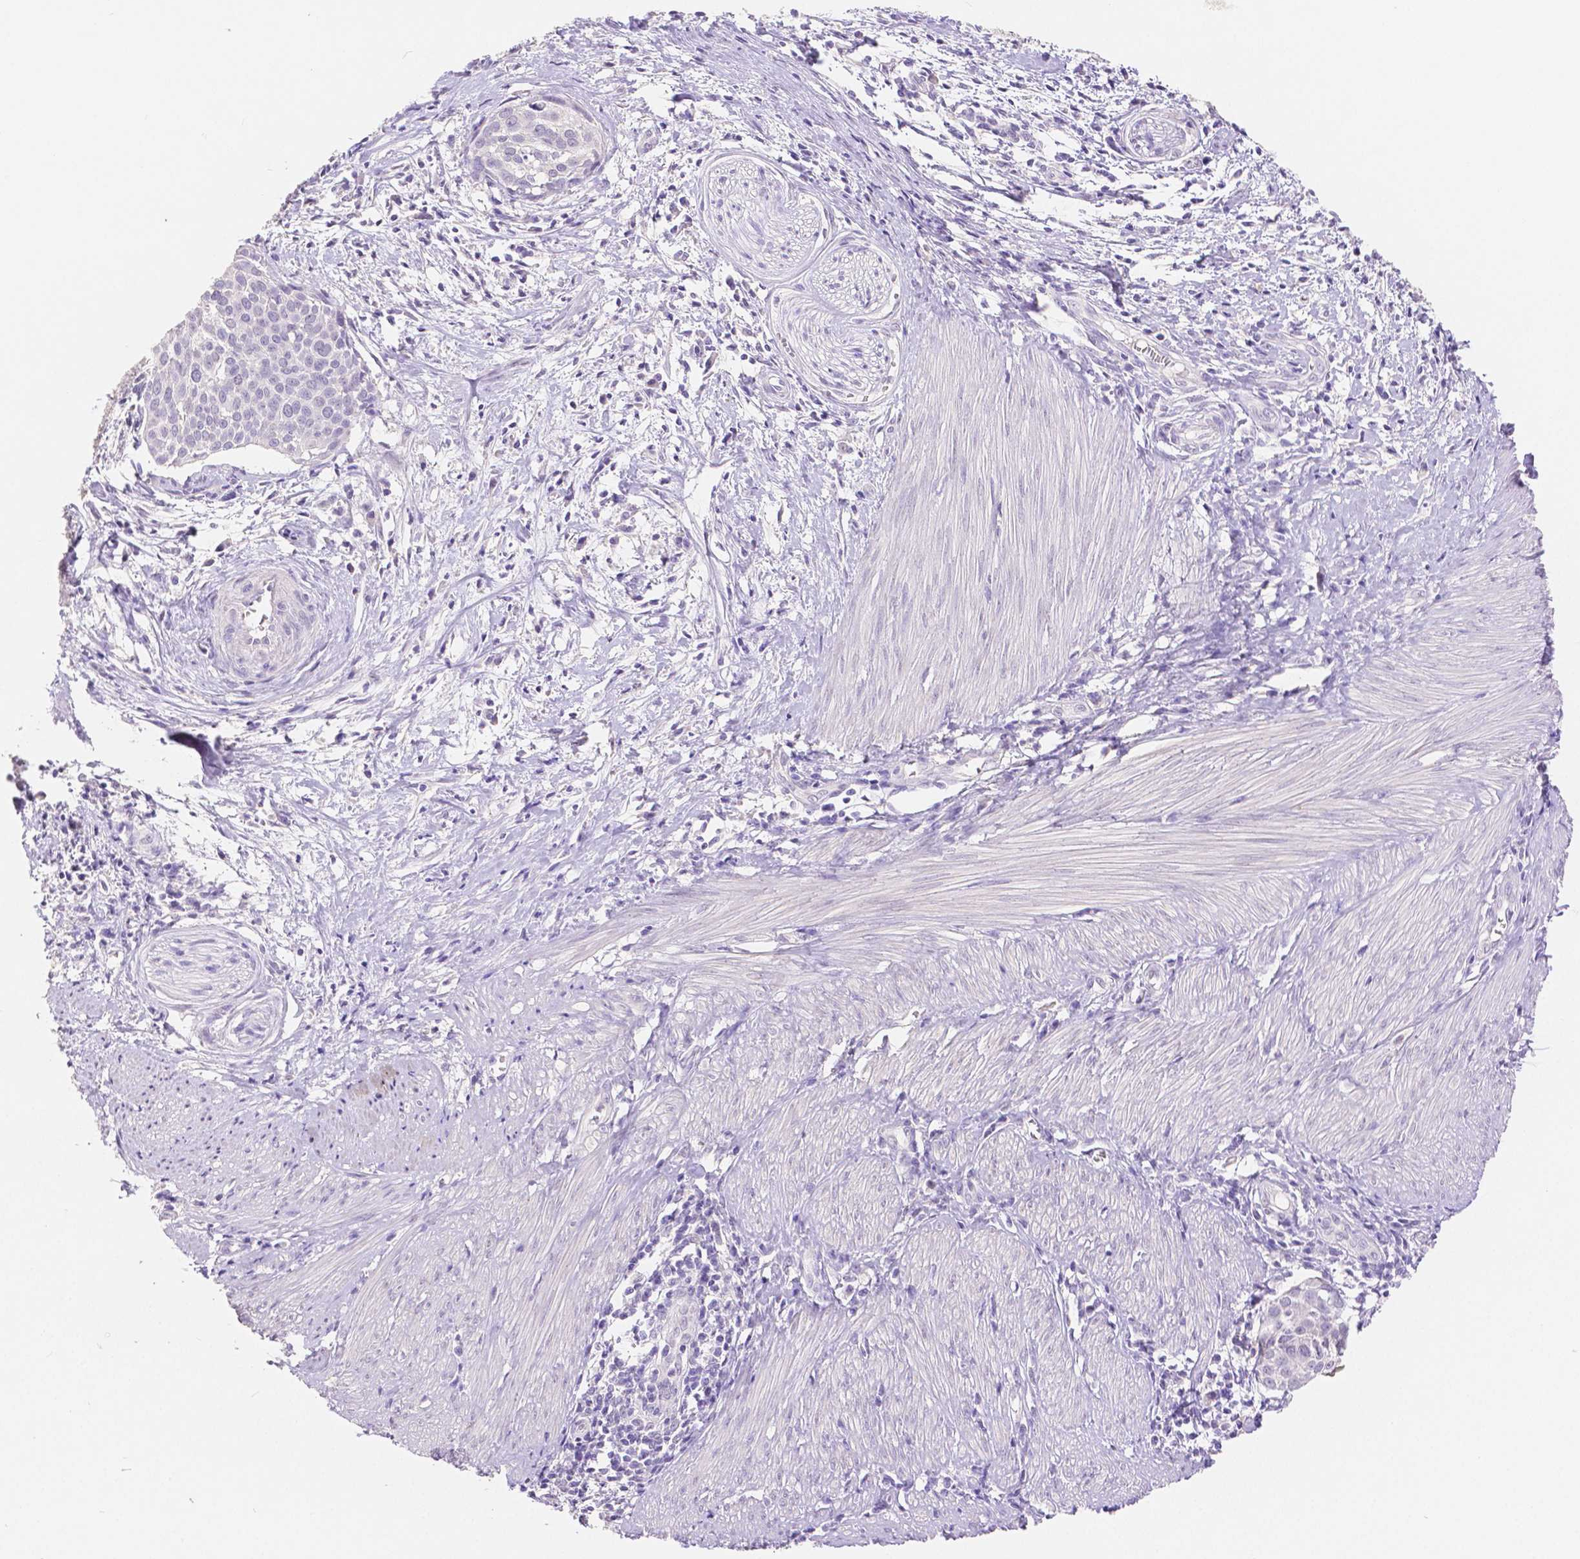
{"staining": {"intensity": "negative", "quantity": "none", "location": "none"}, "tissue": "cervical cancer", "cell_type": "Tumor cells", "image_type": "cancer", "snomed": [{"axis": "morphology", "description": "Squamous cell carcinoma, NOS"}, {"axis": "topography", "description": "Cervix"}], "caption": "This is a histopathology image of IHC staining of squamous cell carcinoma (cervical), which shows no expression in tumor cells.", "gene": "HNF1B", "patient": {"sex": "female", "age": 39}}